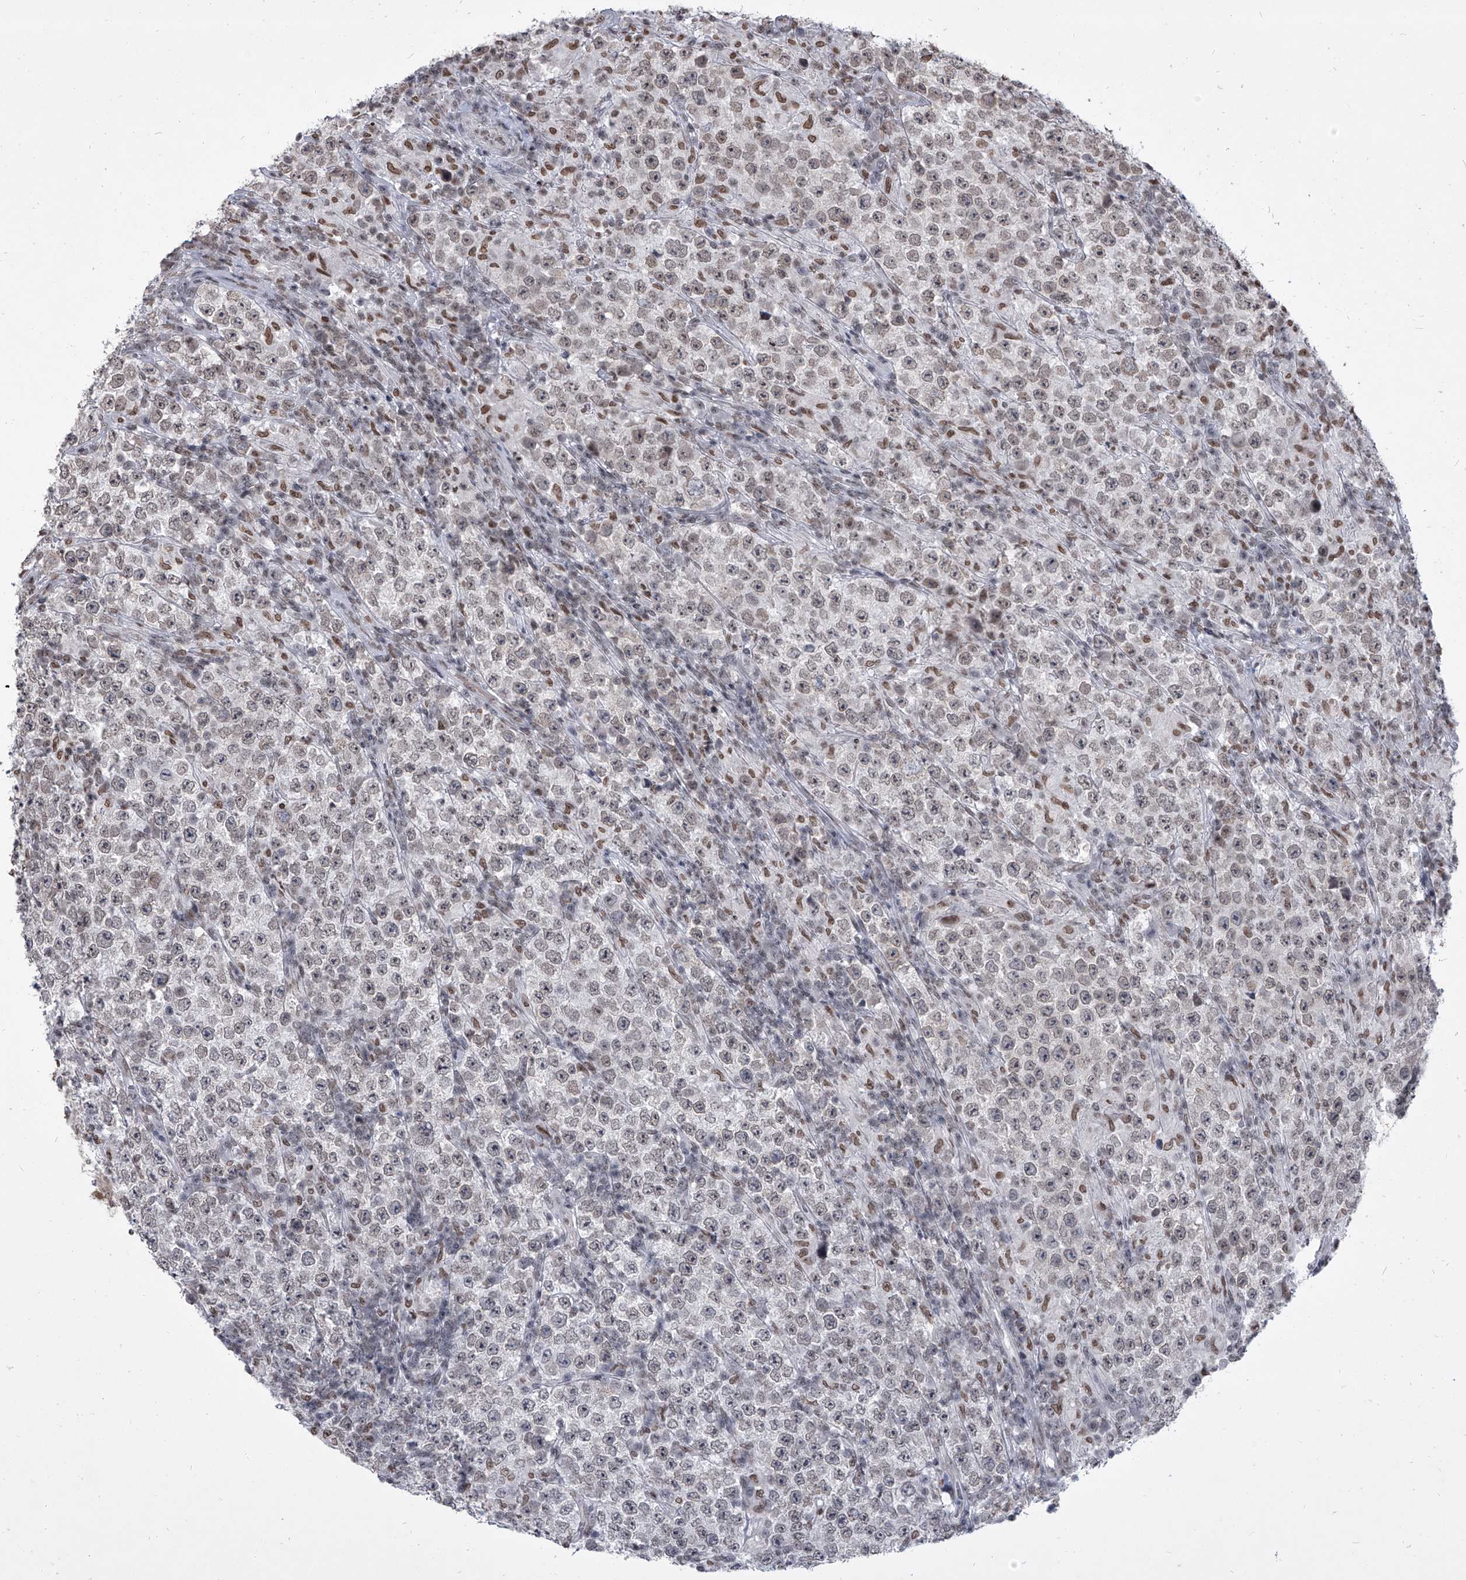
{"staining": {"intensity": "negative", "quantity": "none", "location": "none"}, "tissue": "testis cancer", "cell_type": "Tumor cells", "image_type": "cancer", "snomed": [{"axis": "morphology", "description": "Normal tissue, NOS"}, {"axis": "morphology", "description": "Urothelial carcinoma, High grade"}, {"axis": "morphology", "description": "Seminoma, NOS"}, {"axis": "morphology", "description": "Carcinoma, Embryonal, NOS"}, {"axis": "topography", "description": "Urinary bladder"}, {"axis": "topography", "description": "Testis"}], "caption": "An immunohistochemistry (IHC) photomicrograph of embryonal carcinoma (testis) is shown. There is no staining in tumor cells of embryonal carcinoma (testis). (DAB immunohistochemistry with hematoxylin counter stain).", "gene": "PPIL4", "patient": {"sex": "male", "age": 41}}